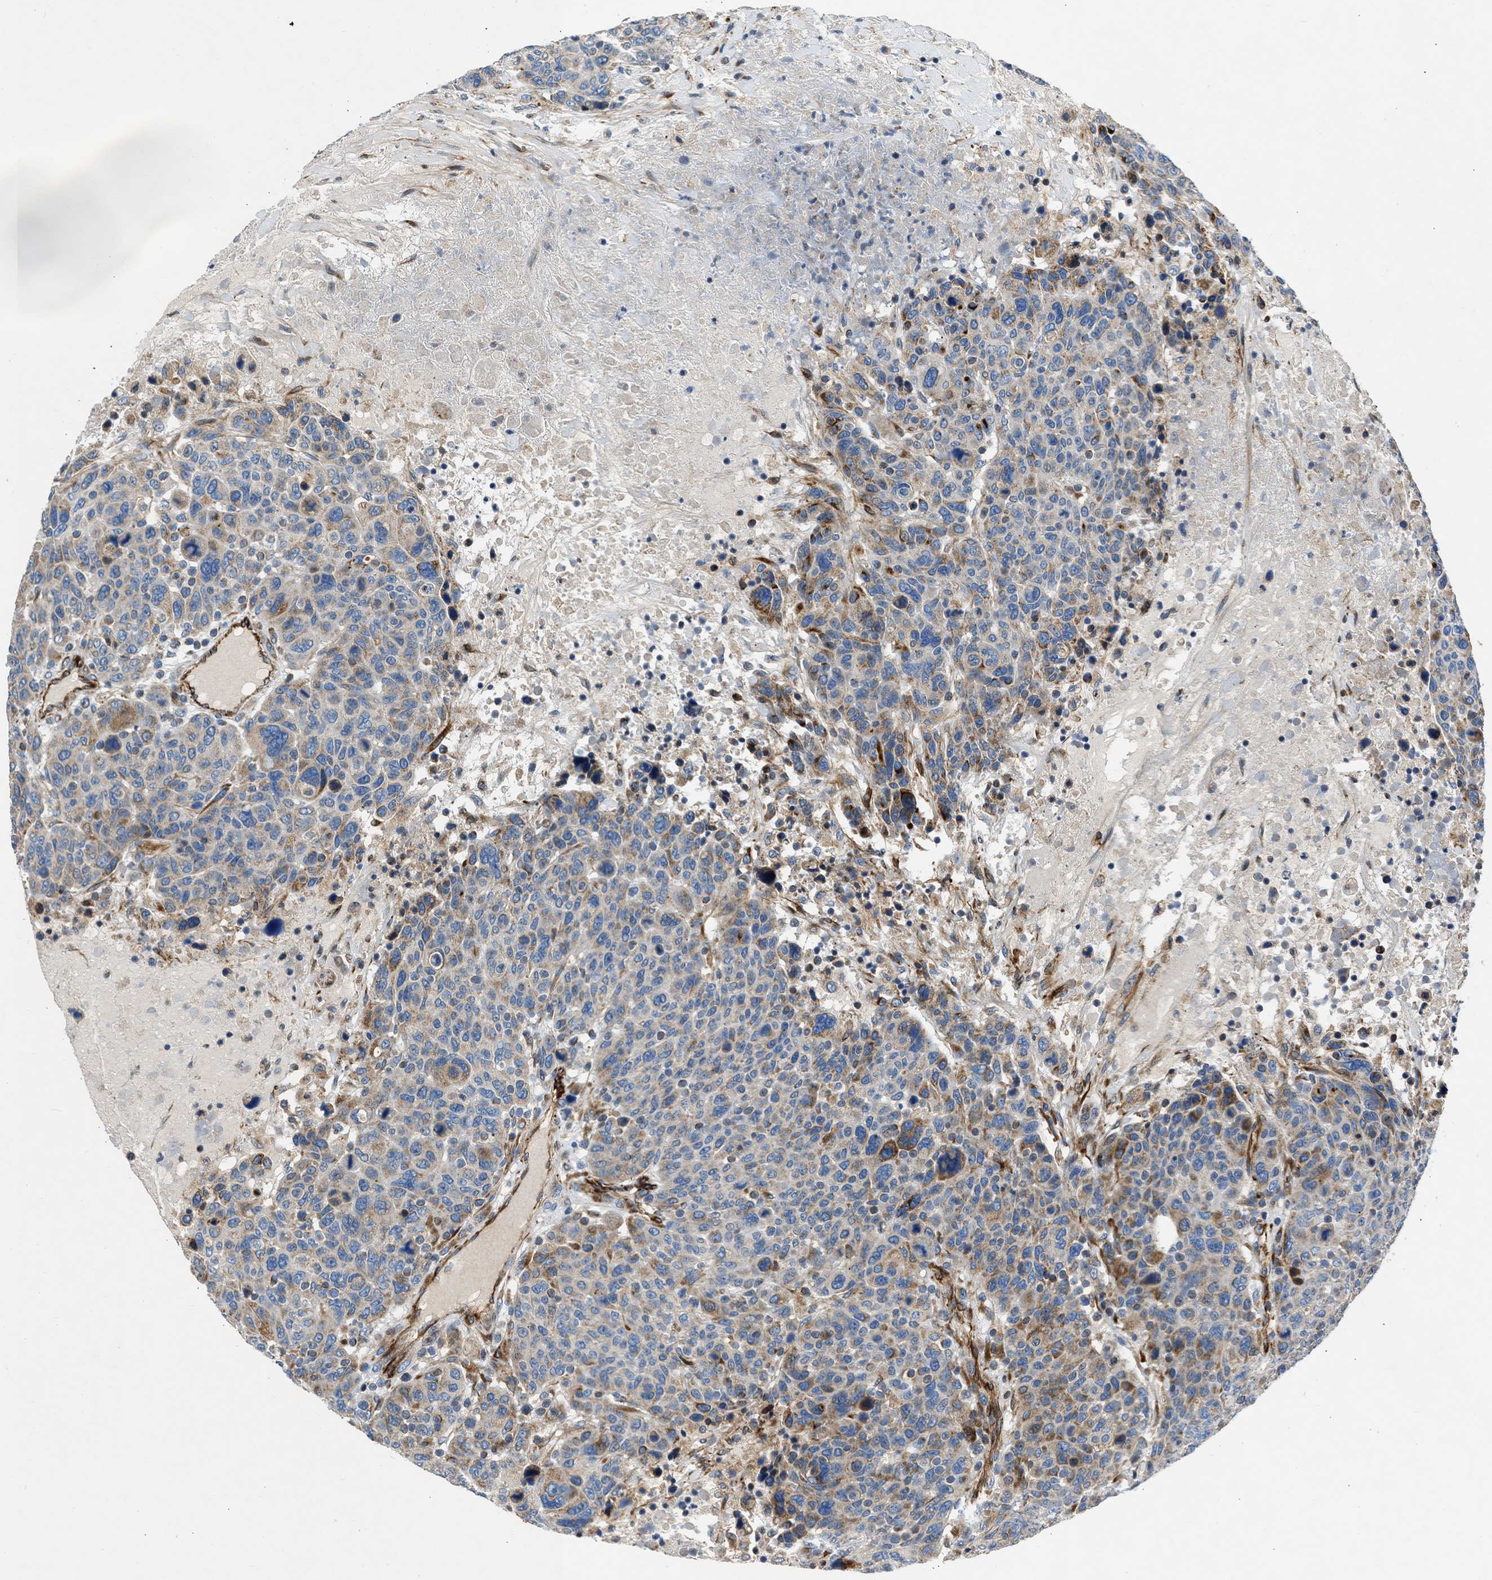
{"staining": {"intensity": "moderate", "quantity": "25%-75%", "location": "cytoplasmic/membranous"}, "tissue": "breast cancer", "cell_type": "Tumor cells", "image_type": "cancer", "snomed": [{"axis": "morphology", "description": "Duct carcinoma"}, {"axis": "topography", "description": "Breast"}], "caption": "Brown immunohistochemical staining in human breast cancer (infiltrating ductal carcinoma) shows moderate cytoplasmic/membranous expression in approximately 25%-75% of tumor cells. (Stains: DAB in brown, nuclei in blue, Microscopy: brightfield microscopy at high magnification).", "gene": "ULK4", "patient": {"sex": "female", "age": 37}}